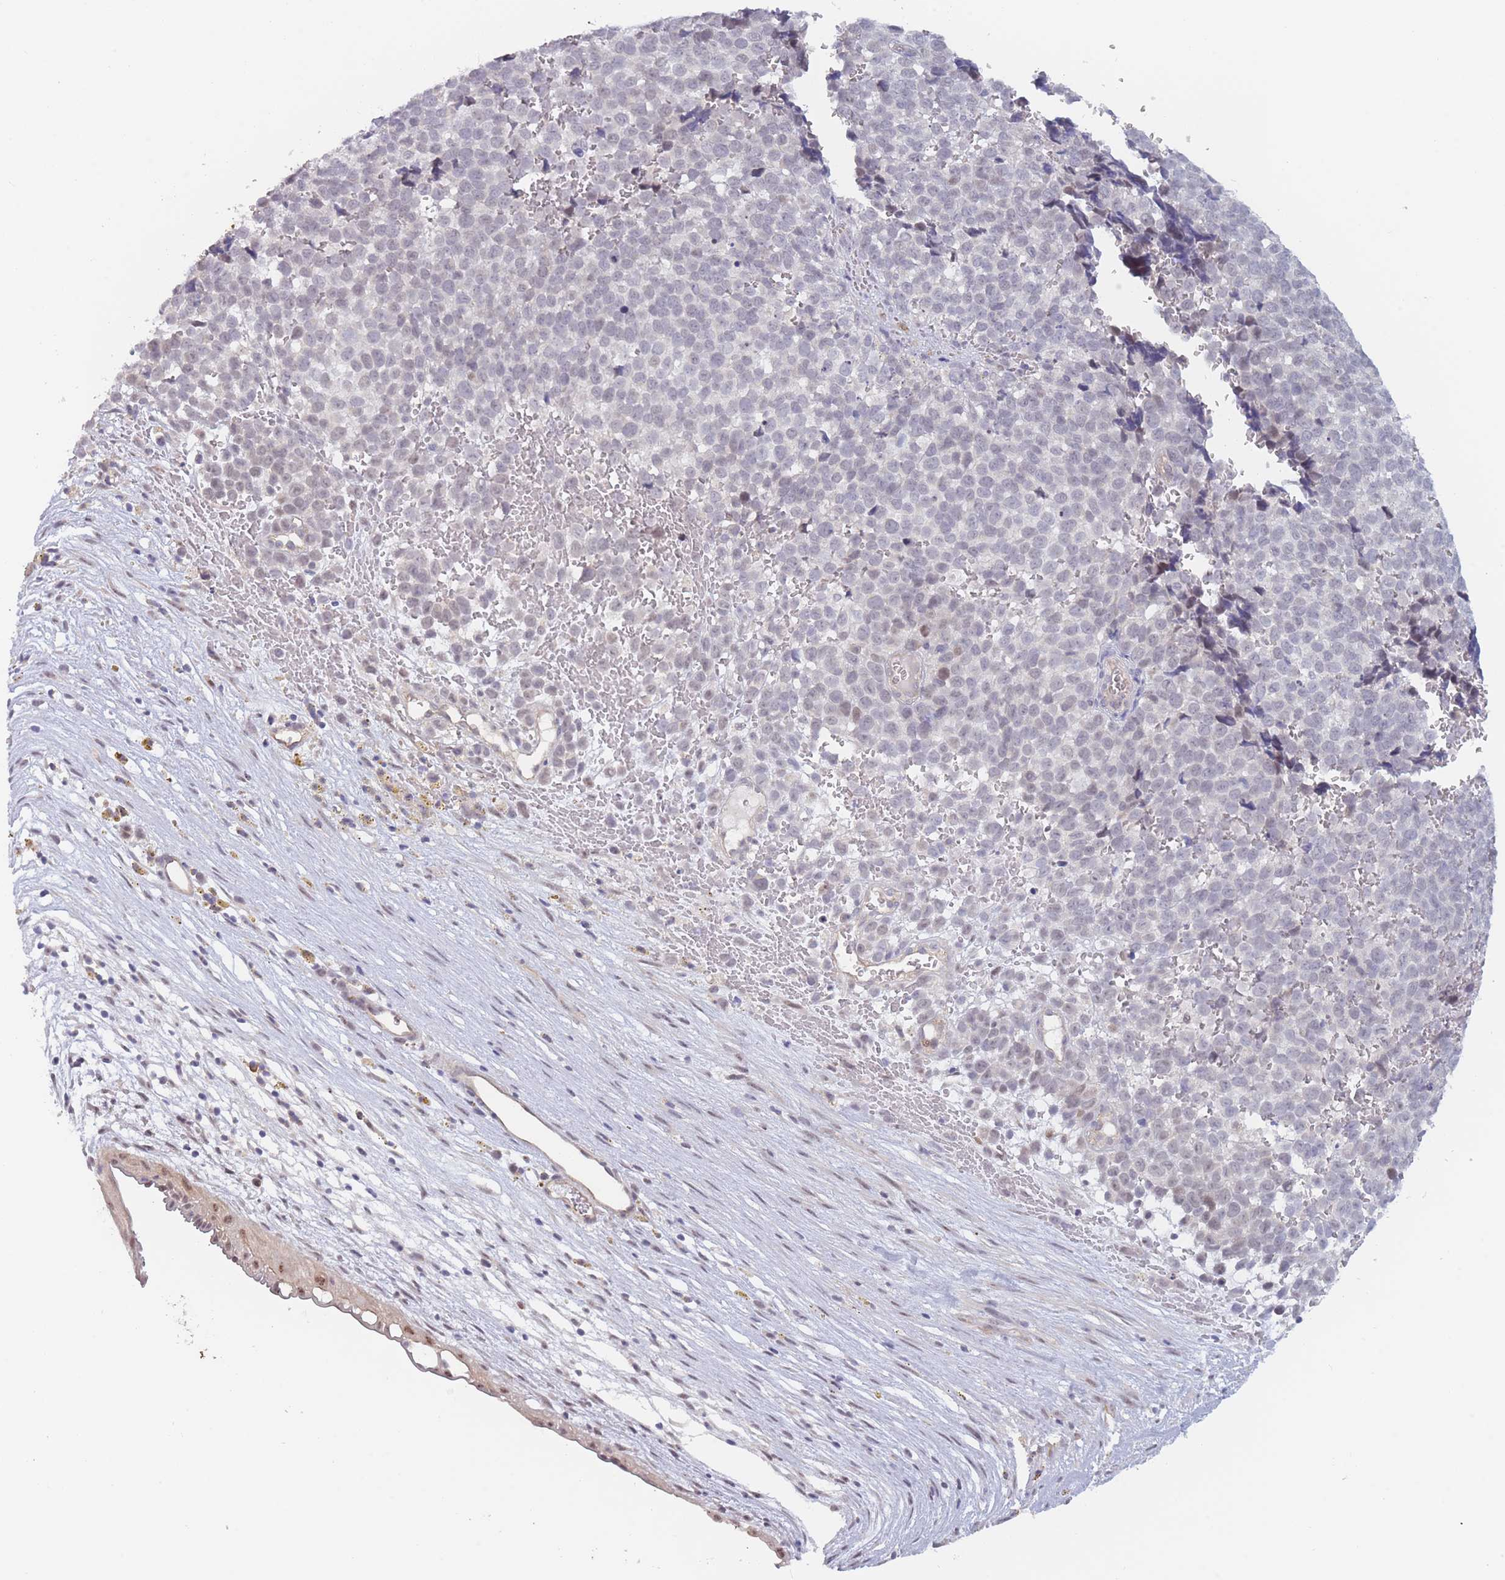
{"staining": {"intensity": "negative", "quantity": "none", "location": "none"}, "tissue": "melanoma", "cell_type": "Tumor cells", "image_type": "cancer", "snomed": [{"axis": "morphology", "description": "Malignant melanoma, NOS"}, {"axis": "topography", "description": "Nose, NOS"}], "caption": "DAB immunohistochemical staining of human melanoma displays no significant expression in tumor cells.", "gene": "FAM227B", "patient": {"sex": "female", "age": 48}}